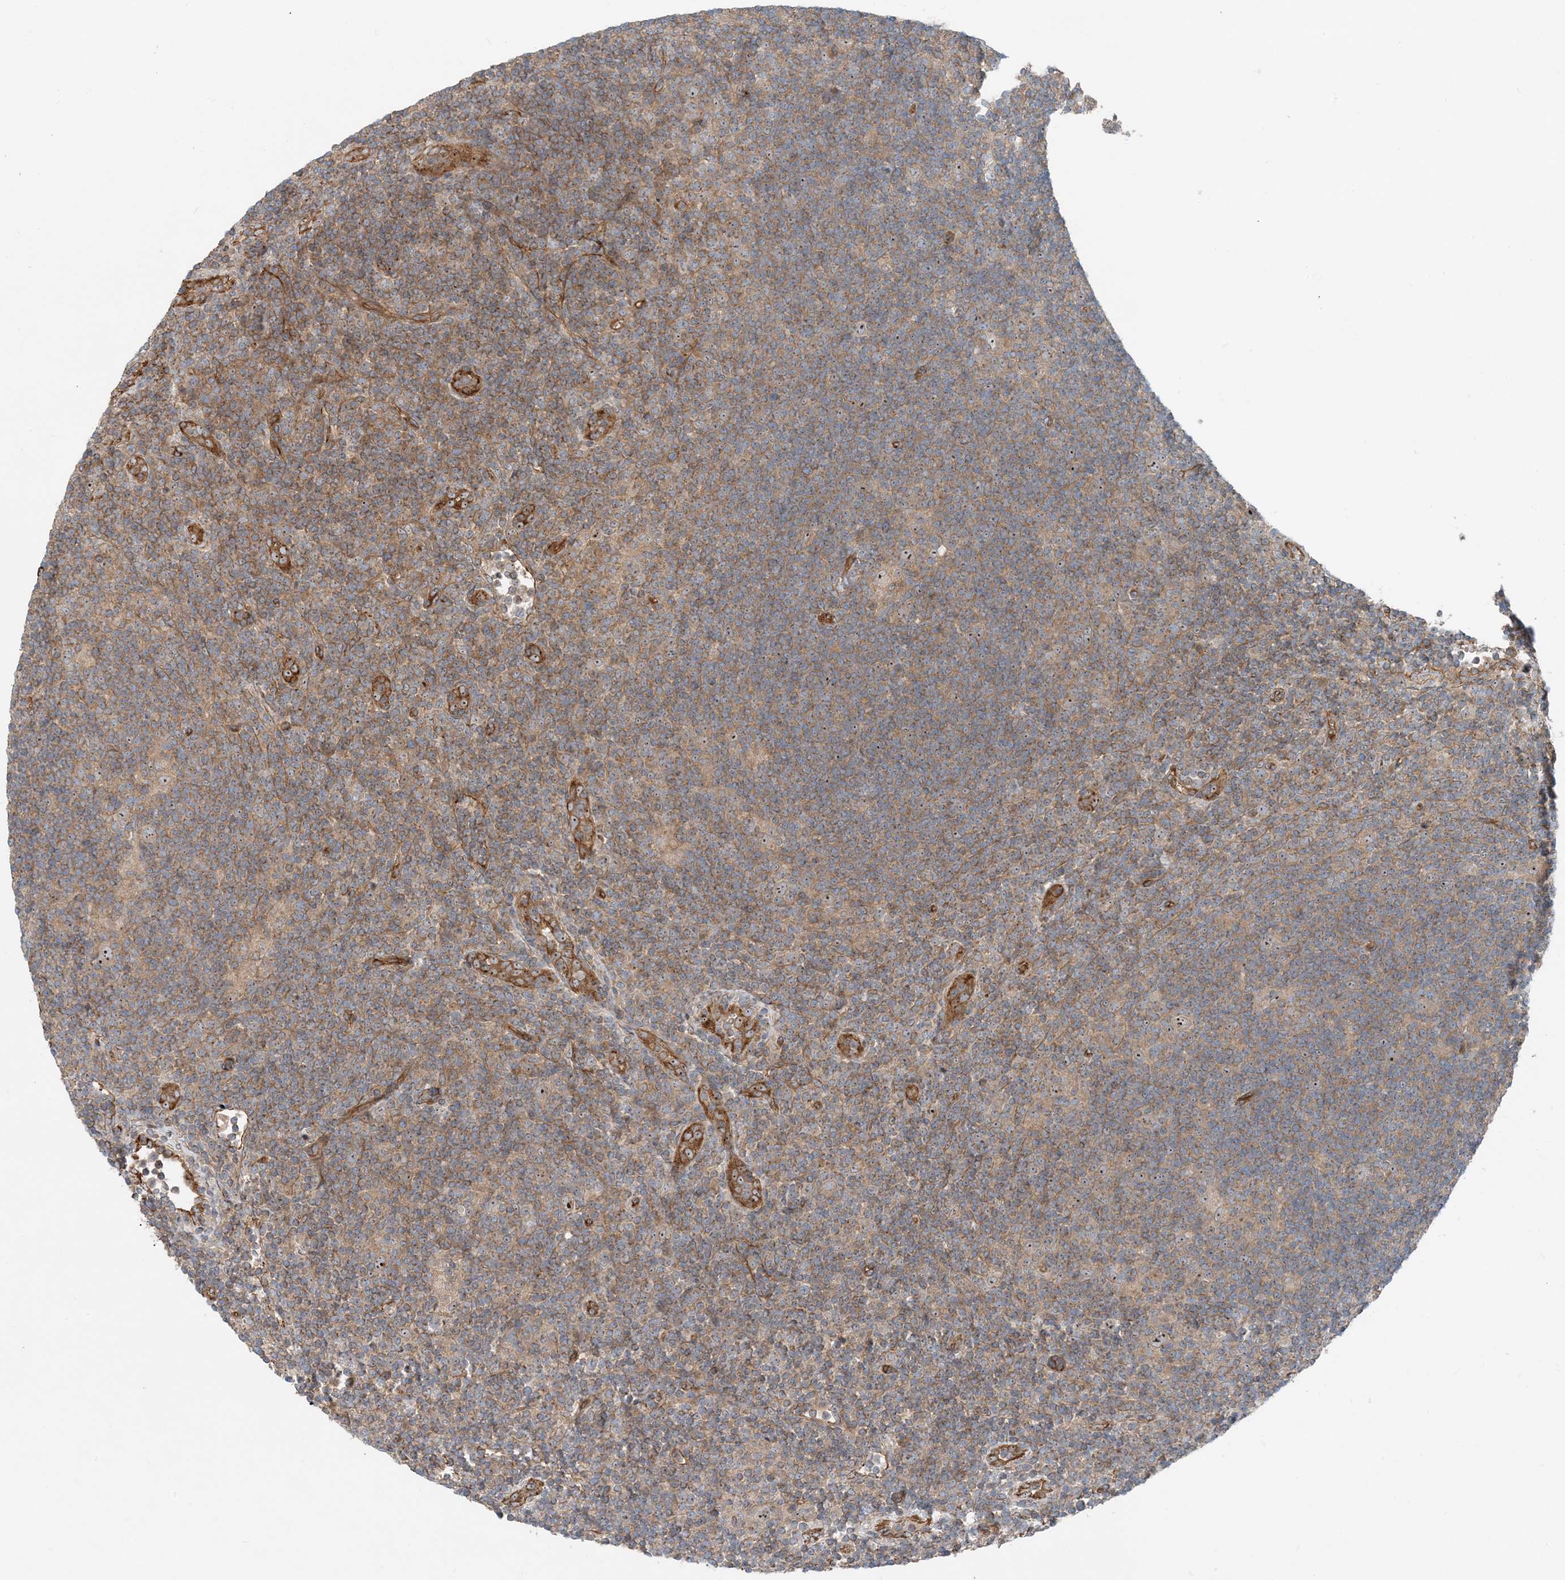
{"staining": {"intensity": "moderate", "quantity": ">75%", "location": "cytoplasmic/membranous,nuclear"}, "tissue": "lymphoma", "cell_type": "Tumor cells", "image_type": "cancer", "snomed": [{"axis": "morphology", "description": "Hodgkin's disease, NOS"}, {"axis": "topography", "description": "Lymph node"}], "caption": "High-power microscopy captured an immunohistochemistry photomicrograph of lymphoma, revealing moderate cytoplasmic/membranous and nuclear expression in about >75% of tumor cells.", "gene": "MYL5", "patient": {"sex": "female", "age": 57}}